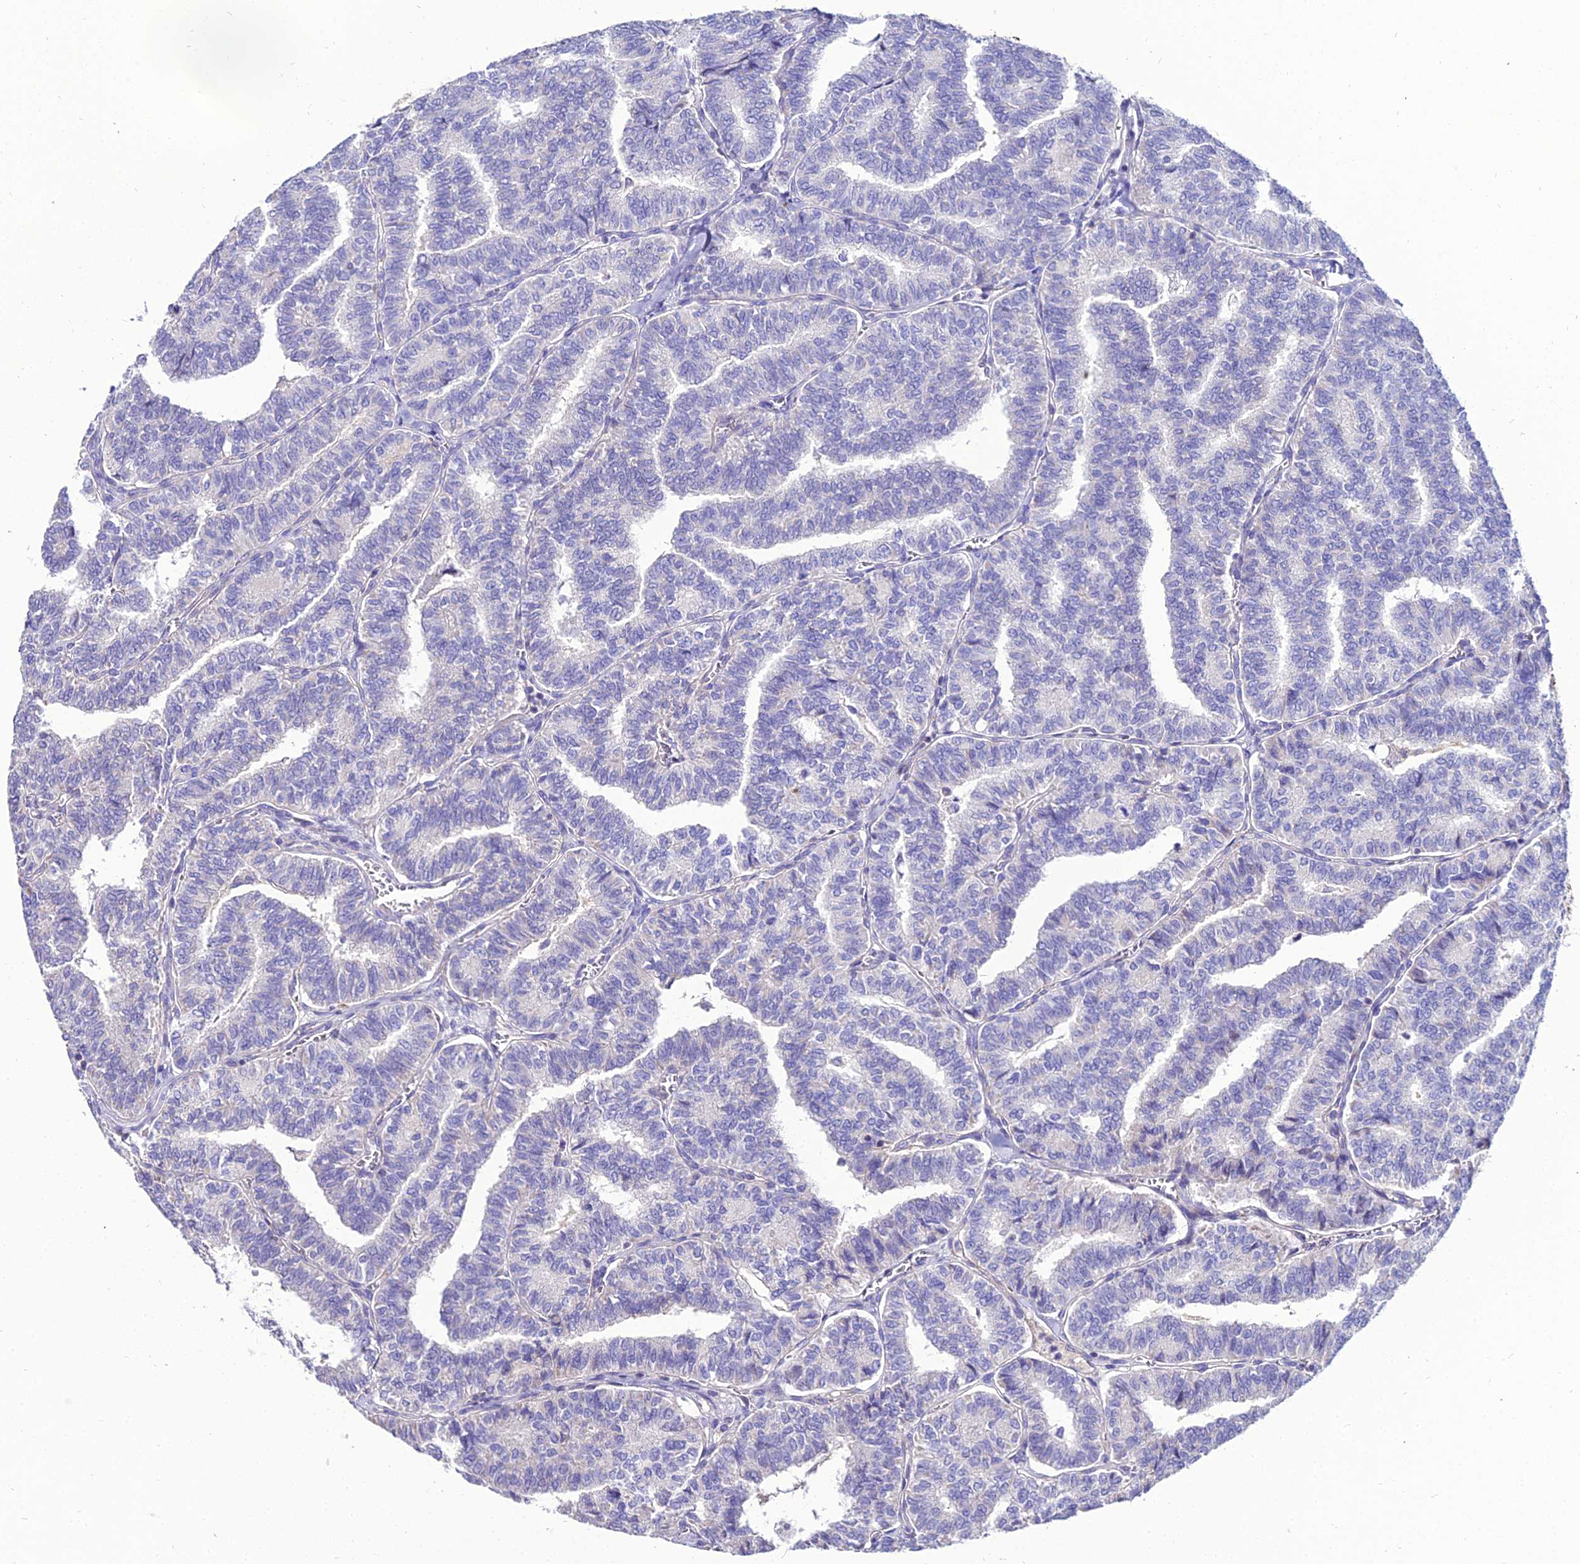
{"staining": {"intensity": "negative", "quantity": "none", "location": "none"}, "tissue": "thyroid cancer", "cell_type": "Tumor cells", "image_type": "cancer", "snomed": [{"axis": "morphology", "description": "Papillary adenocarcinoma, NOS"}, {"axis": "topography", "description": "Thyroid gland"}], "caption": "Immunohistochemistry (IHC) of human thyroid cancer (papillary adenocarcinoma) exhibits no staining in tumor cells. (Brightfield microscopy of DAB (3,3'-diaminobenzidine) immunohistochemistry (IHC) at high magnification).", "gene": "SHQ1", "patient": {"sex": "female", "age": 35}}